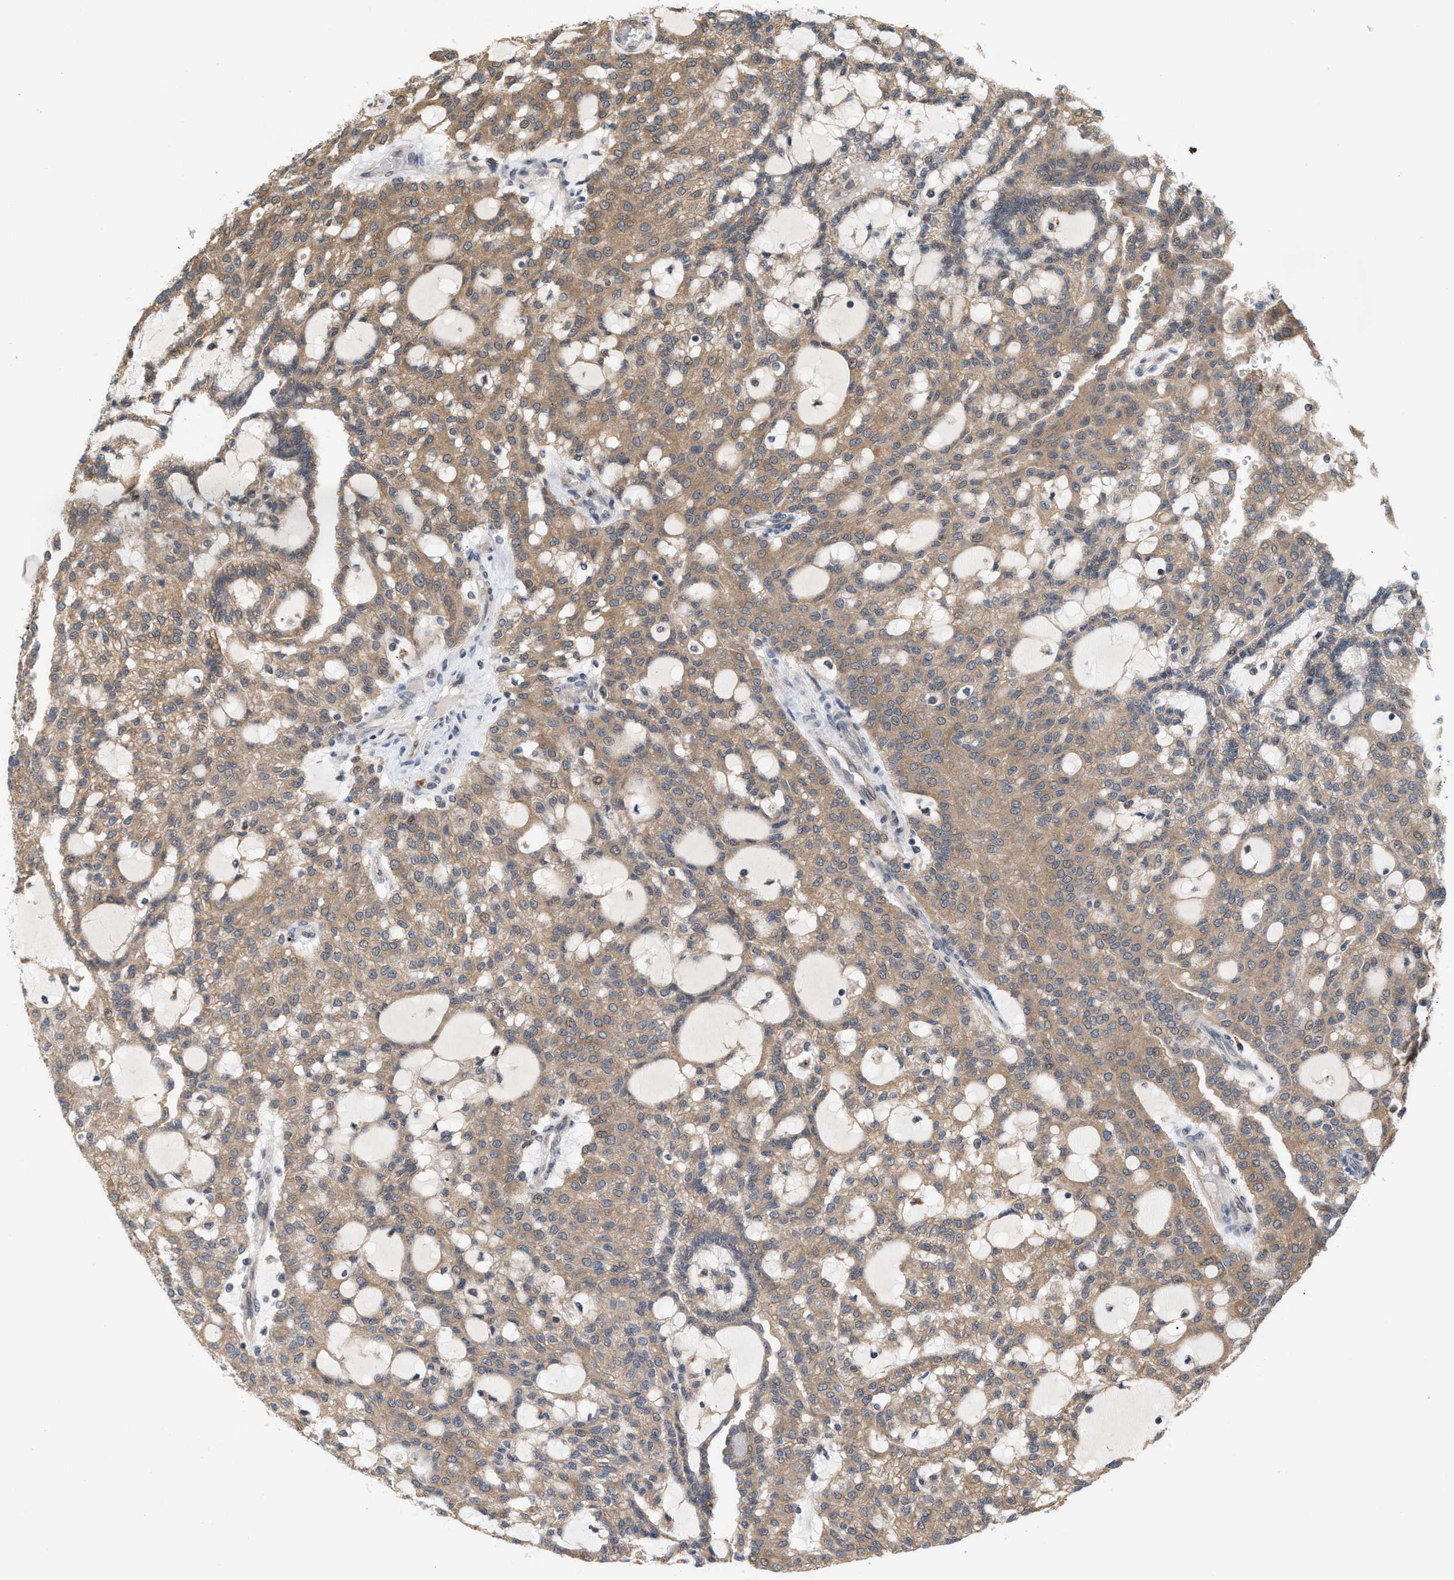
{"staining": {"intensity": "moderate", "quantity": ">75%", "location": "cytoplasmic/membranous"}, "tissue": "renal cancer", "cell_type": "Tumor cells", "image_type": "cancer", "snomed": [{"axis": "morphology", "description": "Adenocarcinoma, NOS"}, {"axis": "topography", "description": "Kidney"}], "caption": "Protein expression analysis of human renal cancer (adenocarcinoma) reveals moderate cytoplasmic/membranous staining in approximately >75% of tumor cells. Immunohistochemistry stains the protein in brown and the nuclei are stained blue.", "gene": "MFSD6", "patient": {"sex": "male", "age": 63}}